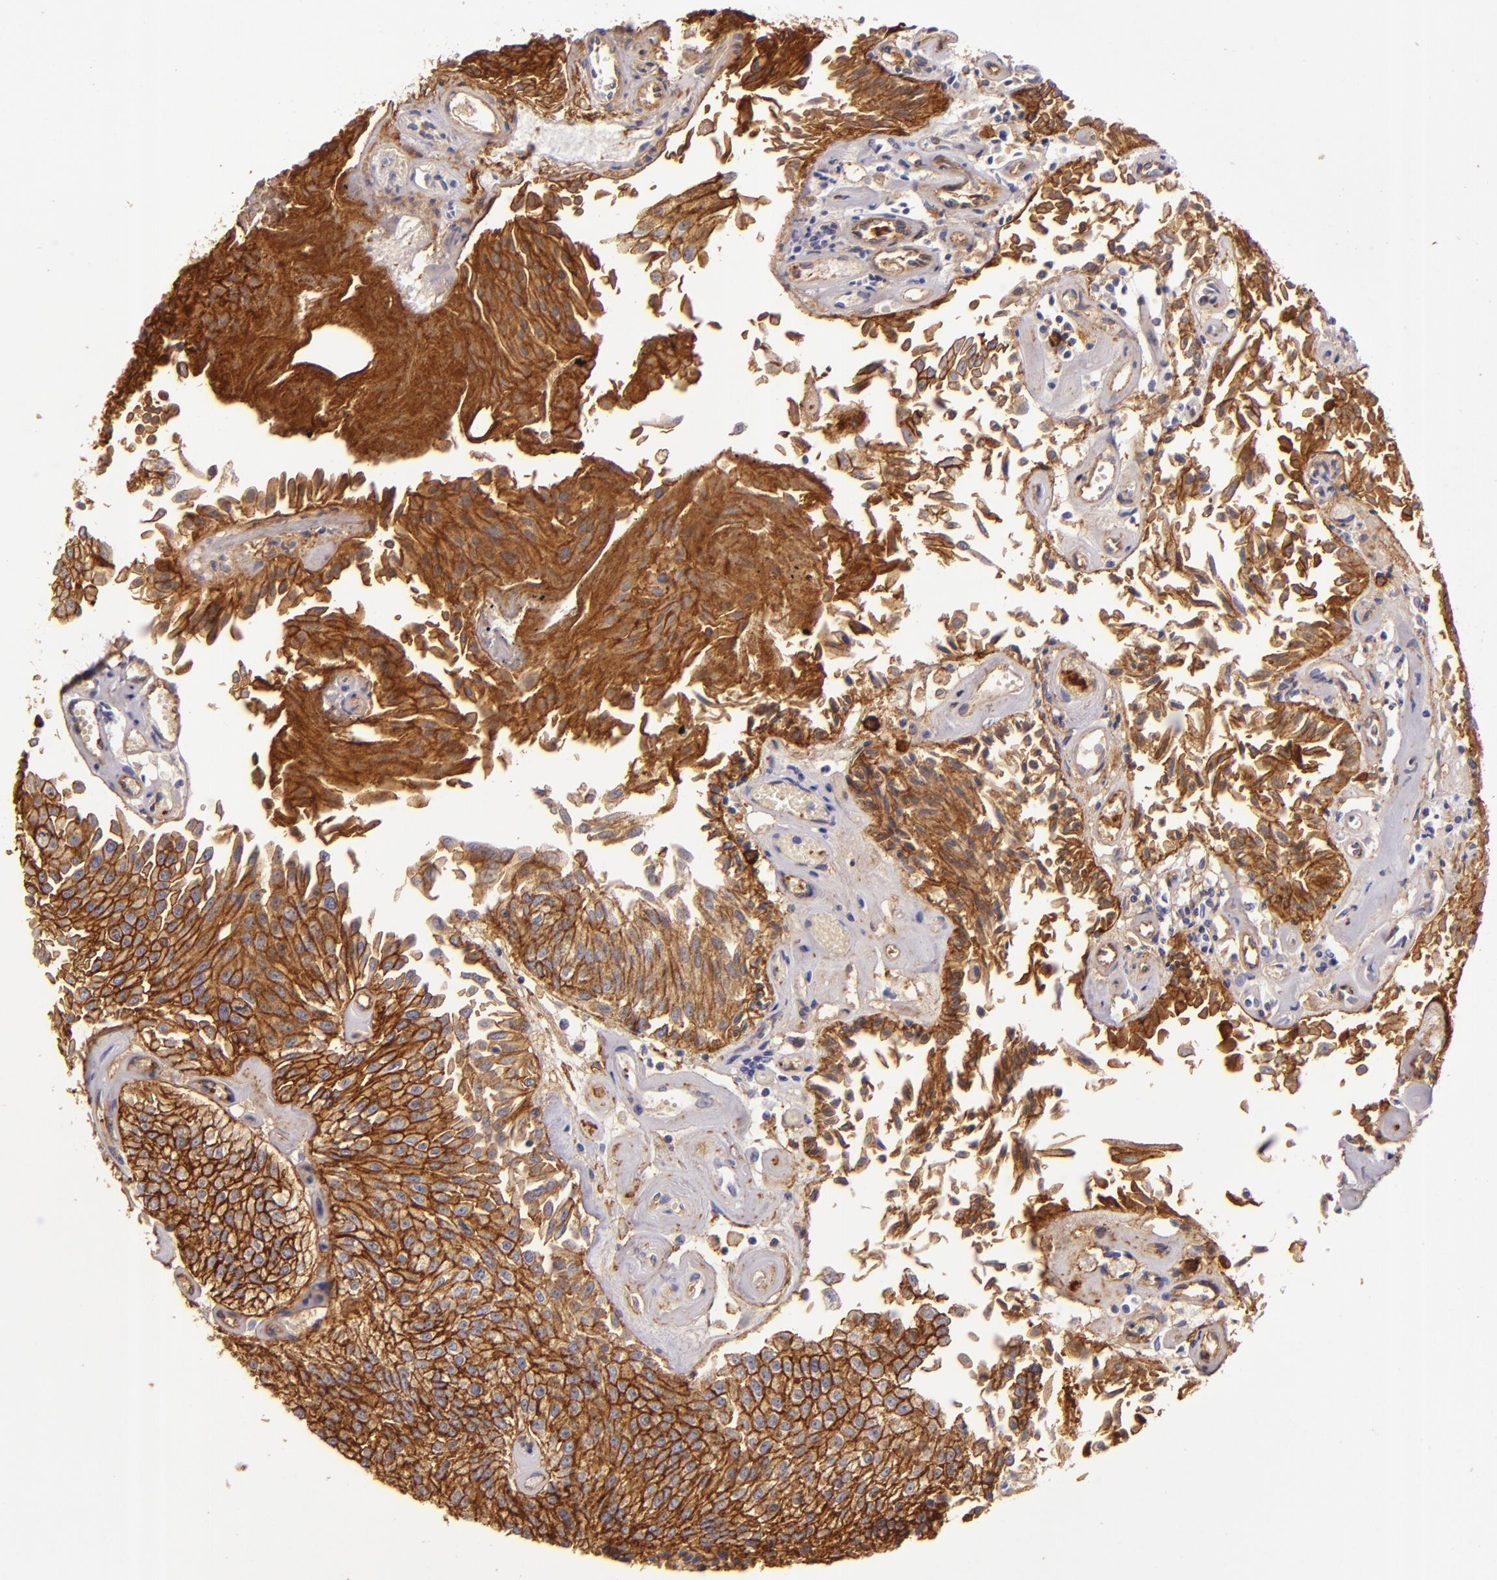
{"staining": {"intensity": "strong", "quantity": ">75%", "location": "cytoplasmic/membranous"}, "tissue": "urothelial cancer", "cell_type": "Tumor cells", "image_type": "cancer", "snomed": [{"axis": "morphology", "description": "Urothelial carcinoma, Low grade"}, {"axis": "topography", "description": "Urinary bladder"}], "caption": "Immunohistochemical staining of human urothelial cancer reveals high levels of strong cytoplasmic/membranous protein staining in approximately >75% of tumor cells.", "gene": "CD9", "patient": {"sex": "male", "age": 86}}